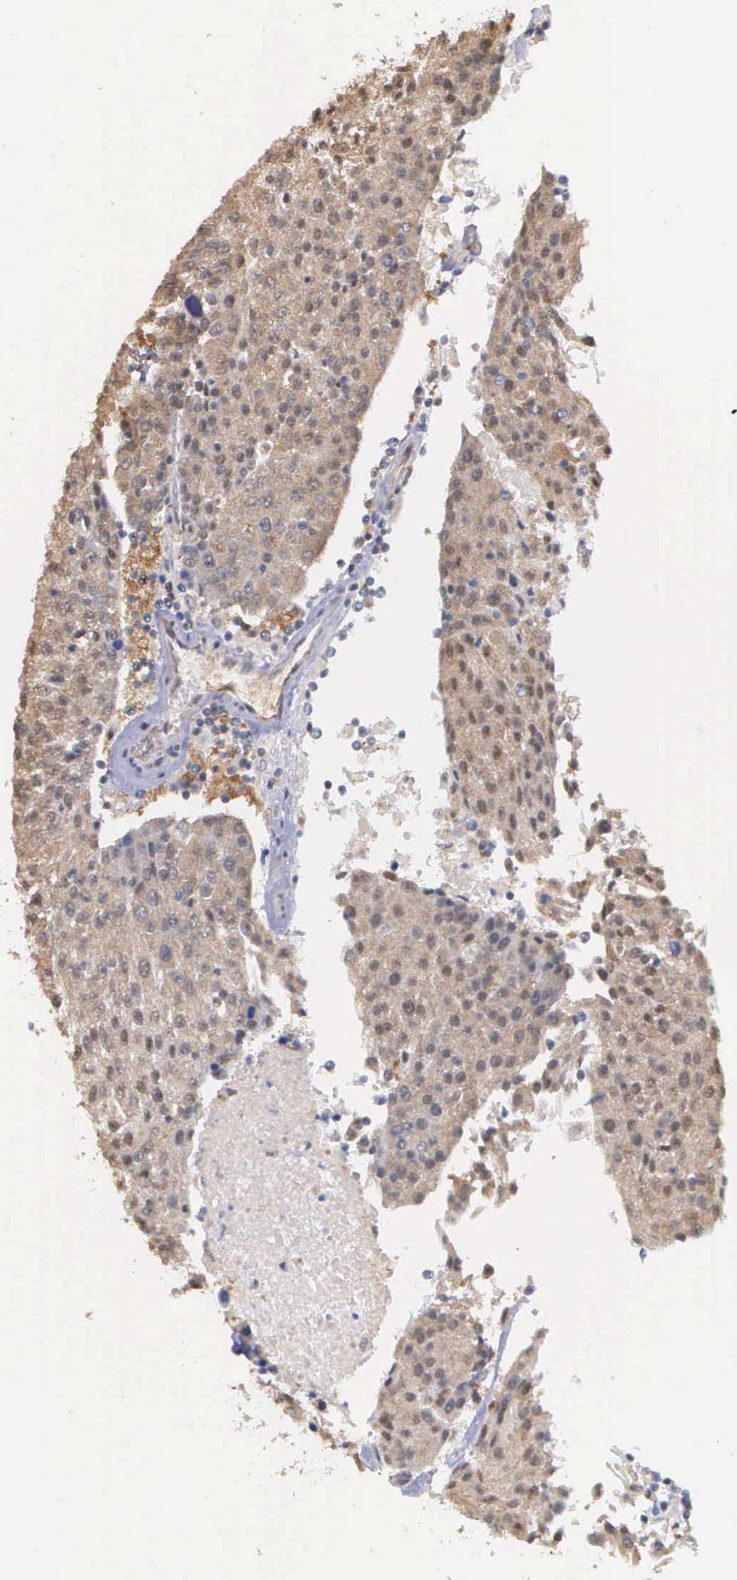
{"staining": {"intensity": "moderate", "quantity": ">75%", "location": "cytoplasmic/membranous,nuclear"}, "tissue": "urothelial cancer", "cell_type": "Tumor cells", "image_type": "cancer", "snomed": [{"axis": "morphology", "description": "Urothelial carcinoma, High grade"}, {"axis": "topography", "description": "Urinary bladder"}], "caption": "Human urothelial cancer stained for a protein (brown) demonstrates moderate cytoplasmic/membranous and nuclear positive staining in approximately >75% of tumor cells.", "gene": "PSMC1", "patient": {"sex": "female", "age": 85}}